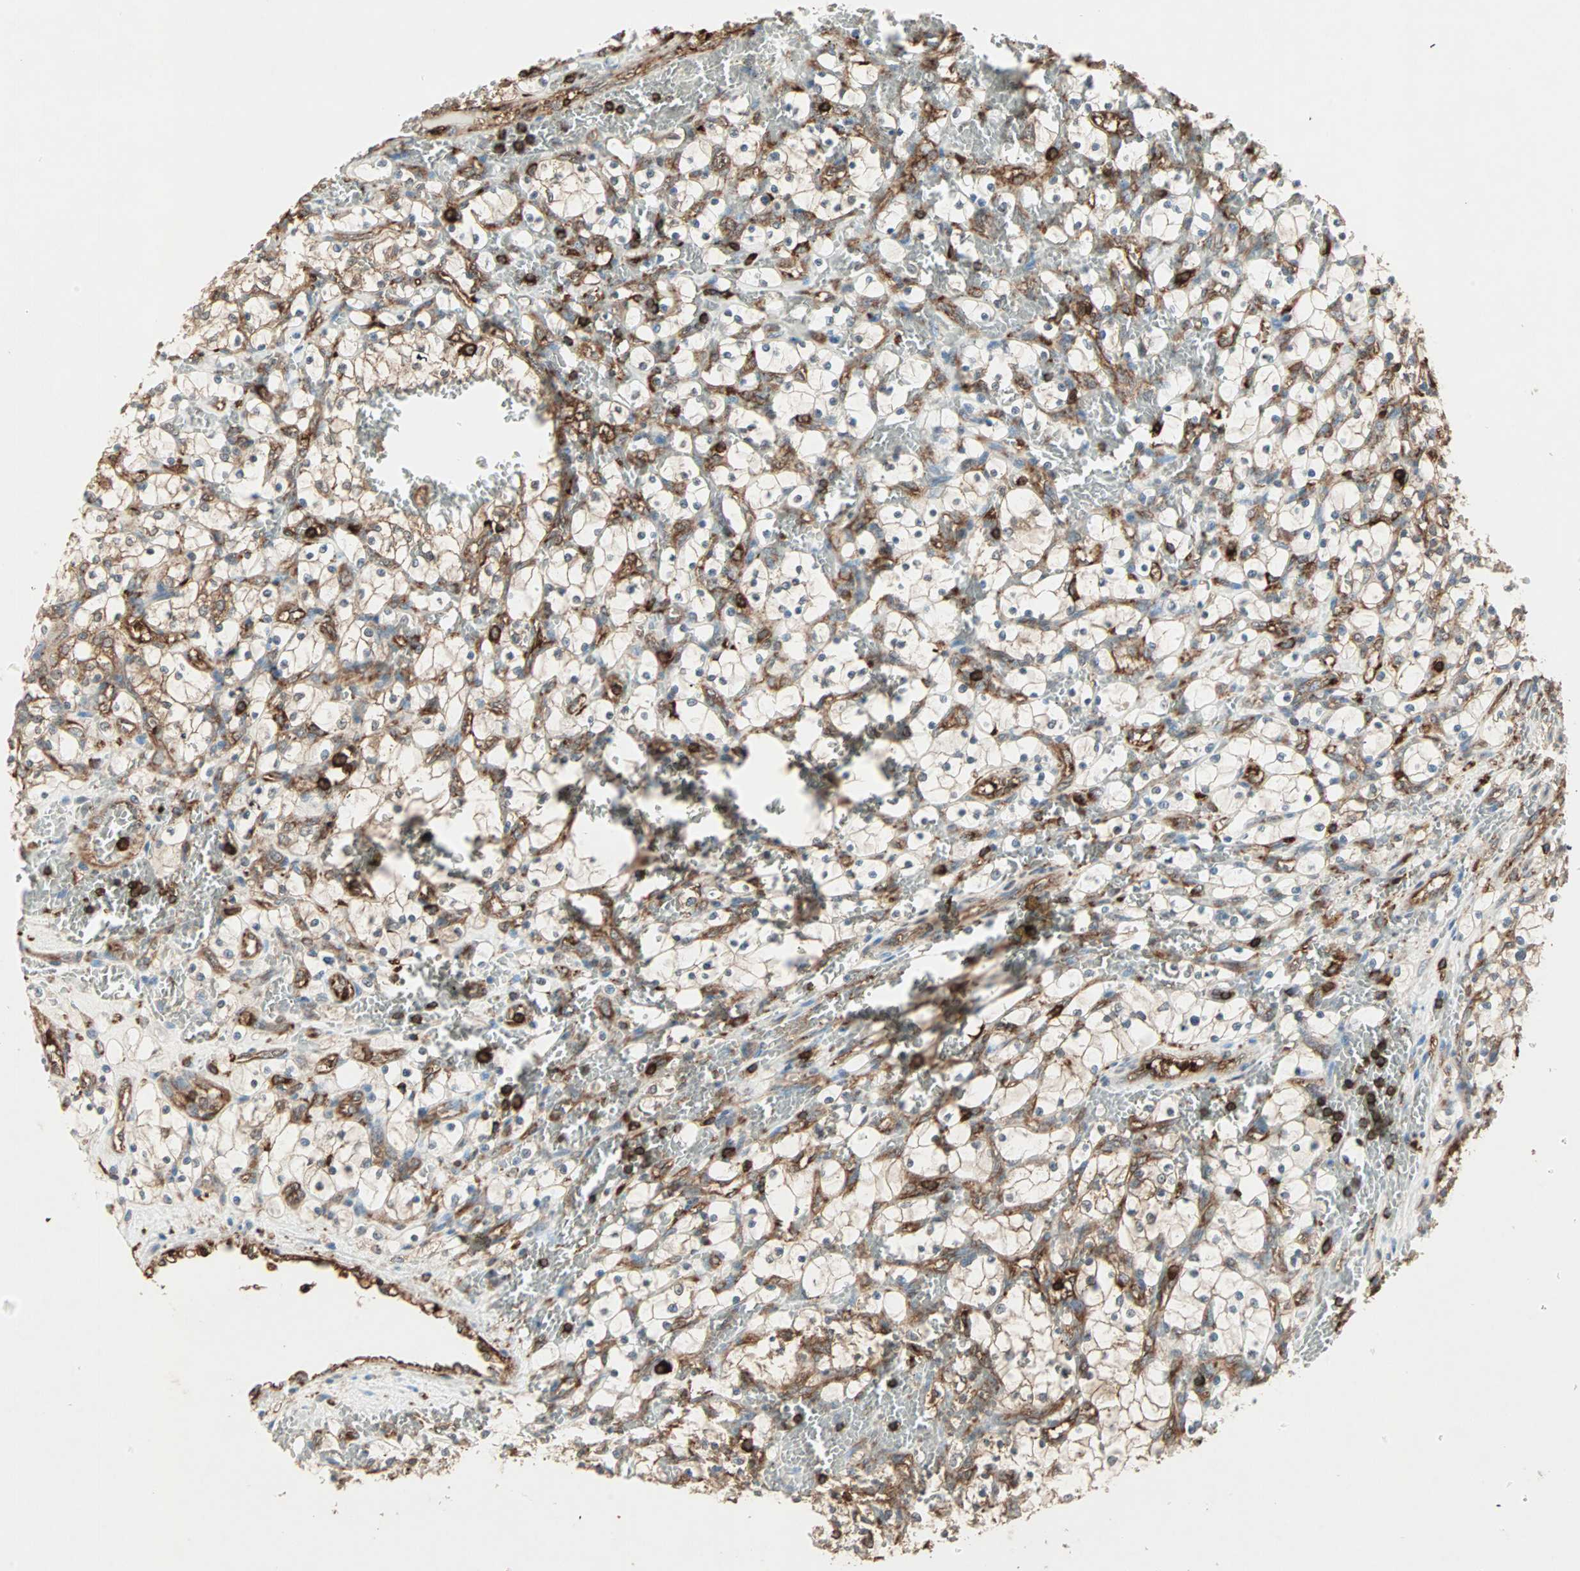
{"staining": {"intensity": "weak", "quantity": "25%-75%", "location": "cytoplasmic/membranous"}, "tissue": "renal cancer", "cell_type": "Tumor cells", "image_type": "cancer", "snomed": [{"axis": "morphology", "description": "Adenocarcinoma, NOS"}, {"axis": "topography", "description": "Kidney"}], "caption": "Immunohistochemistry image of neoplastic tissue: adenocarcinoma (renal) stained using immunohistochemistry (IHC) demonstrates low levels of weak protein expression localized specifically in the cytoplasmic/membranous of tumor cells, appearing as a cytoplasmic/membranous brown color.", "gene": "MMP3", "patient": {"sex": "female", "age": 69}}